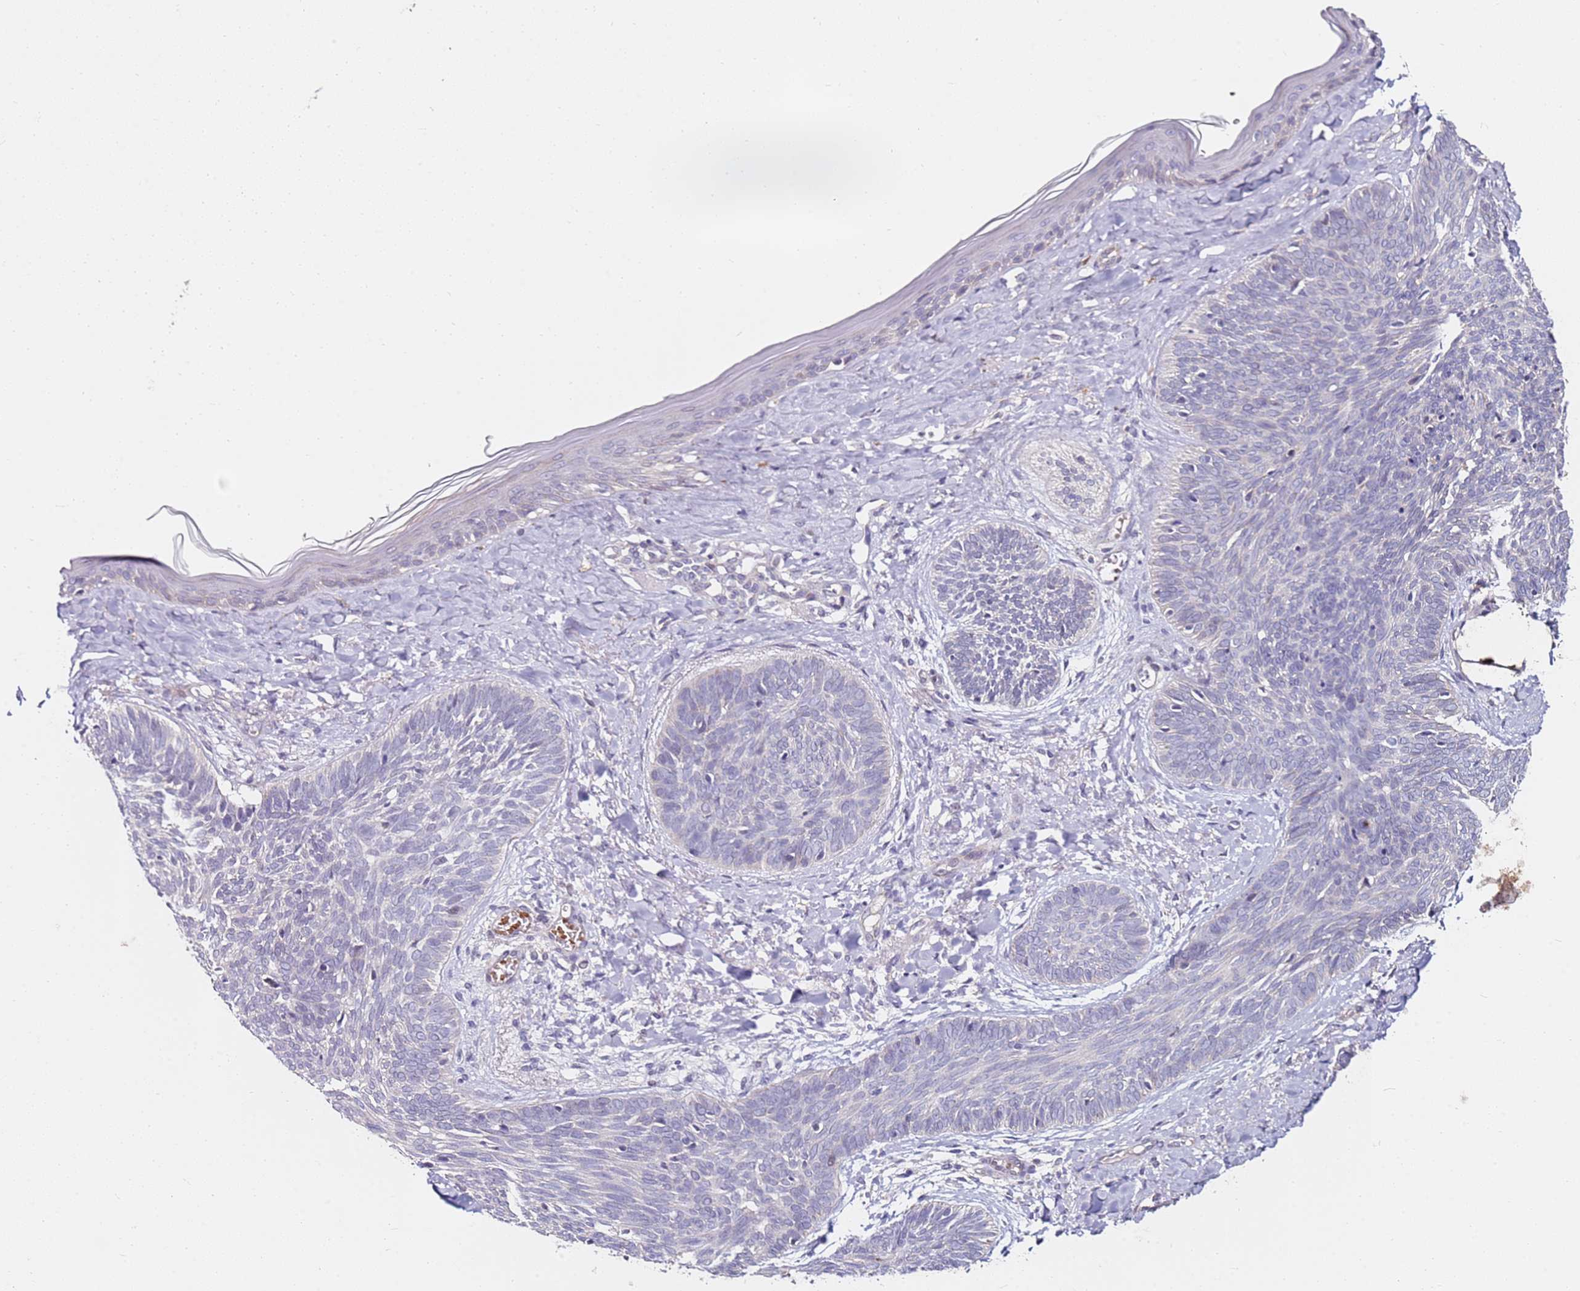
{"staining": {"intensity": "negative", "quantity": "none", "location": "none"}, "tissue": "skin cancer", "cell_type": "Tumor cells", "image_type": "cancer", "snomed": [{"axis": "morphology", "description": "Basal cell carcinoma"}, {"axis": "topography", "description": "Skin"}], "caption": "An IHC image of skin cancer is shown. There is no staining in tumor cells of skin cancer.", "gene": "RARS2", "patient": {"sex": "female", "age": 81}}